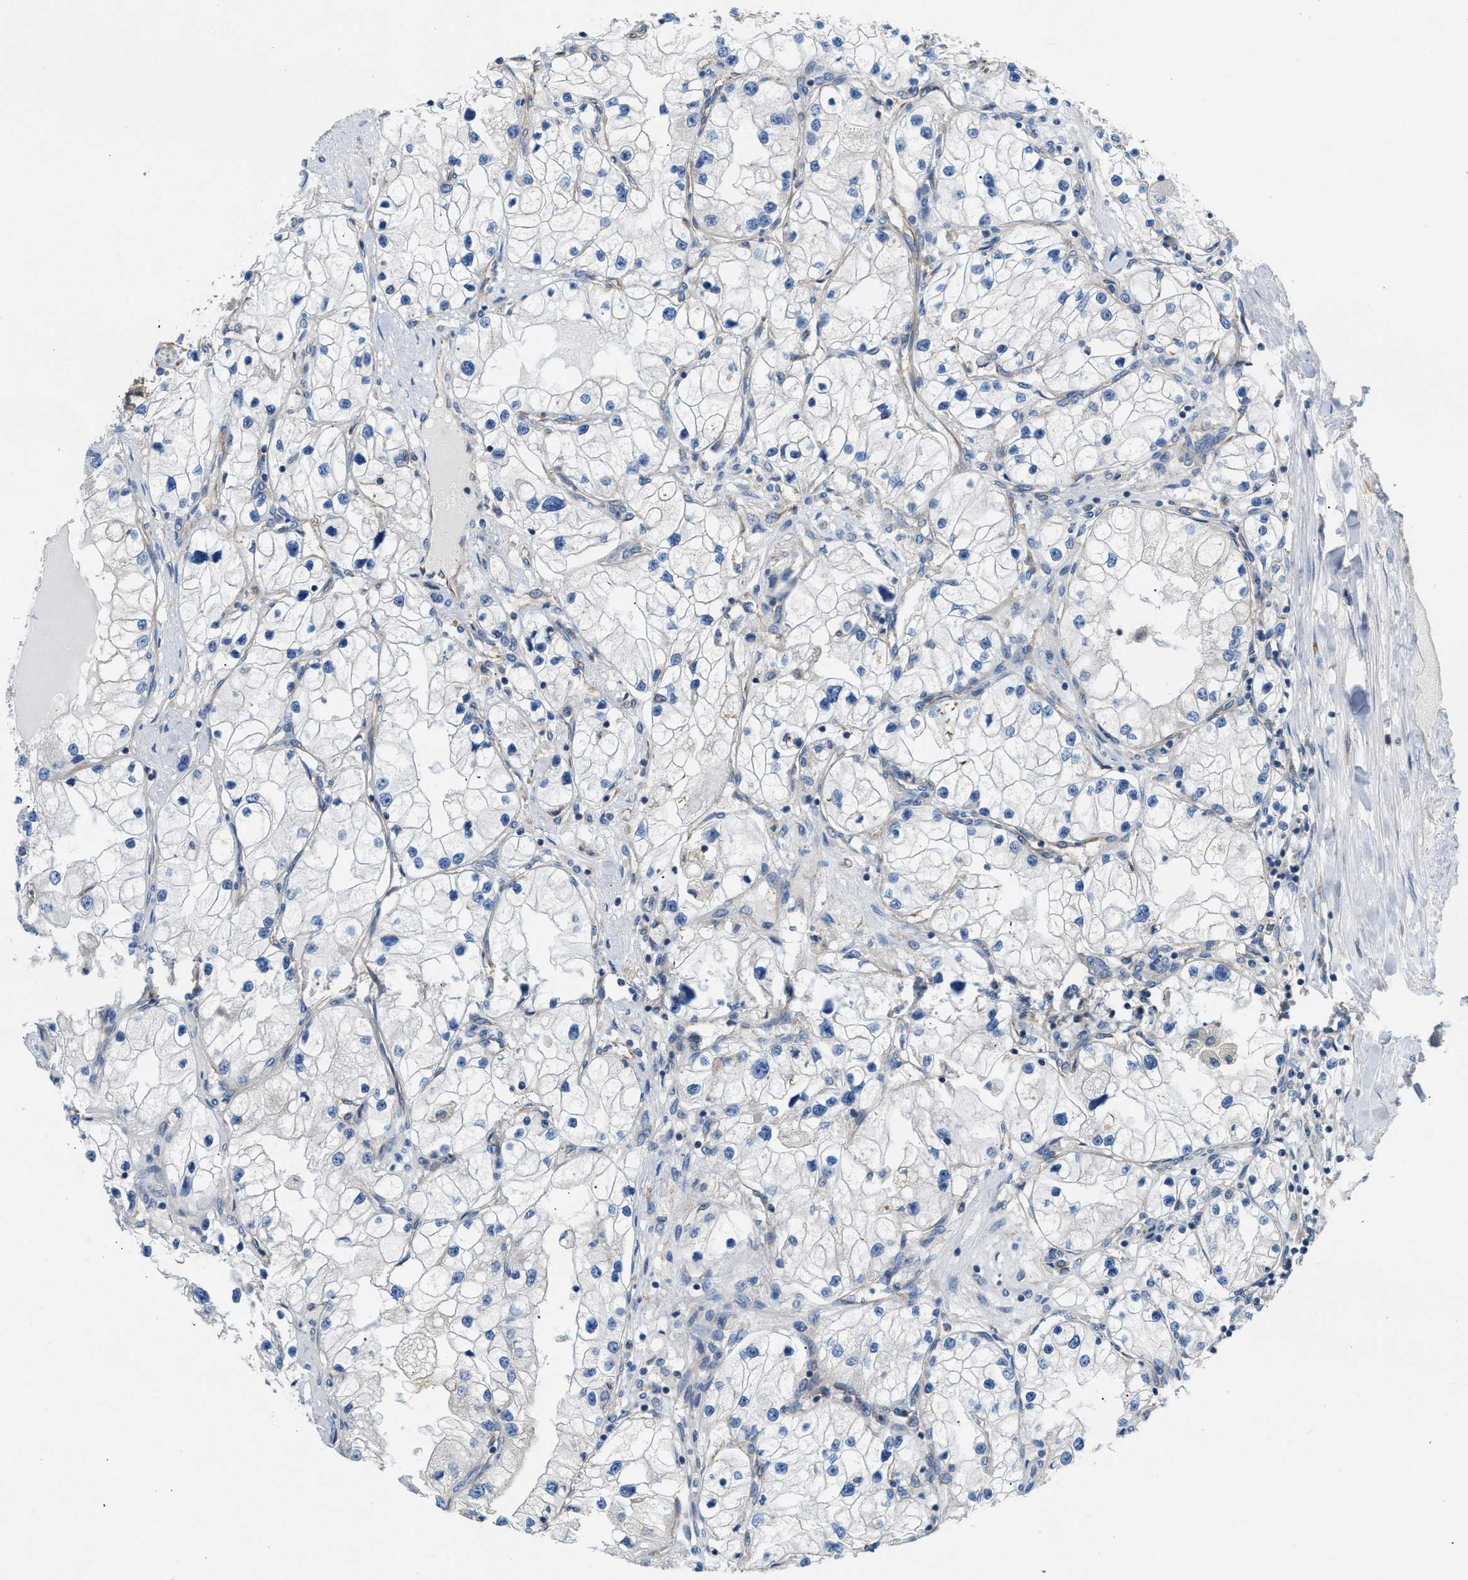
{"staining": {"intensity": "negative", "quantity": "none", "location": "none"}, "tissue": "renal cancer", "cell_type": "Tumor cells", "image_type": "cancer", "snomed": [{"axis": "morphology", "description": "Adenocarcinoma, NOS"}, {"axis": "topography", "description": "Kidney"}], "caption": "An immunohistochemistry image of renal cancer (adenocarcinoma) is shown. There is no staining in tumor cells of renal cancer (adenocarcinoma).", "gene": "TBC1D15", "patient": {"sex": "male", "age": 68}}